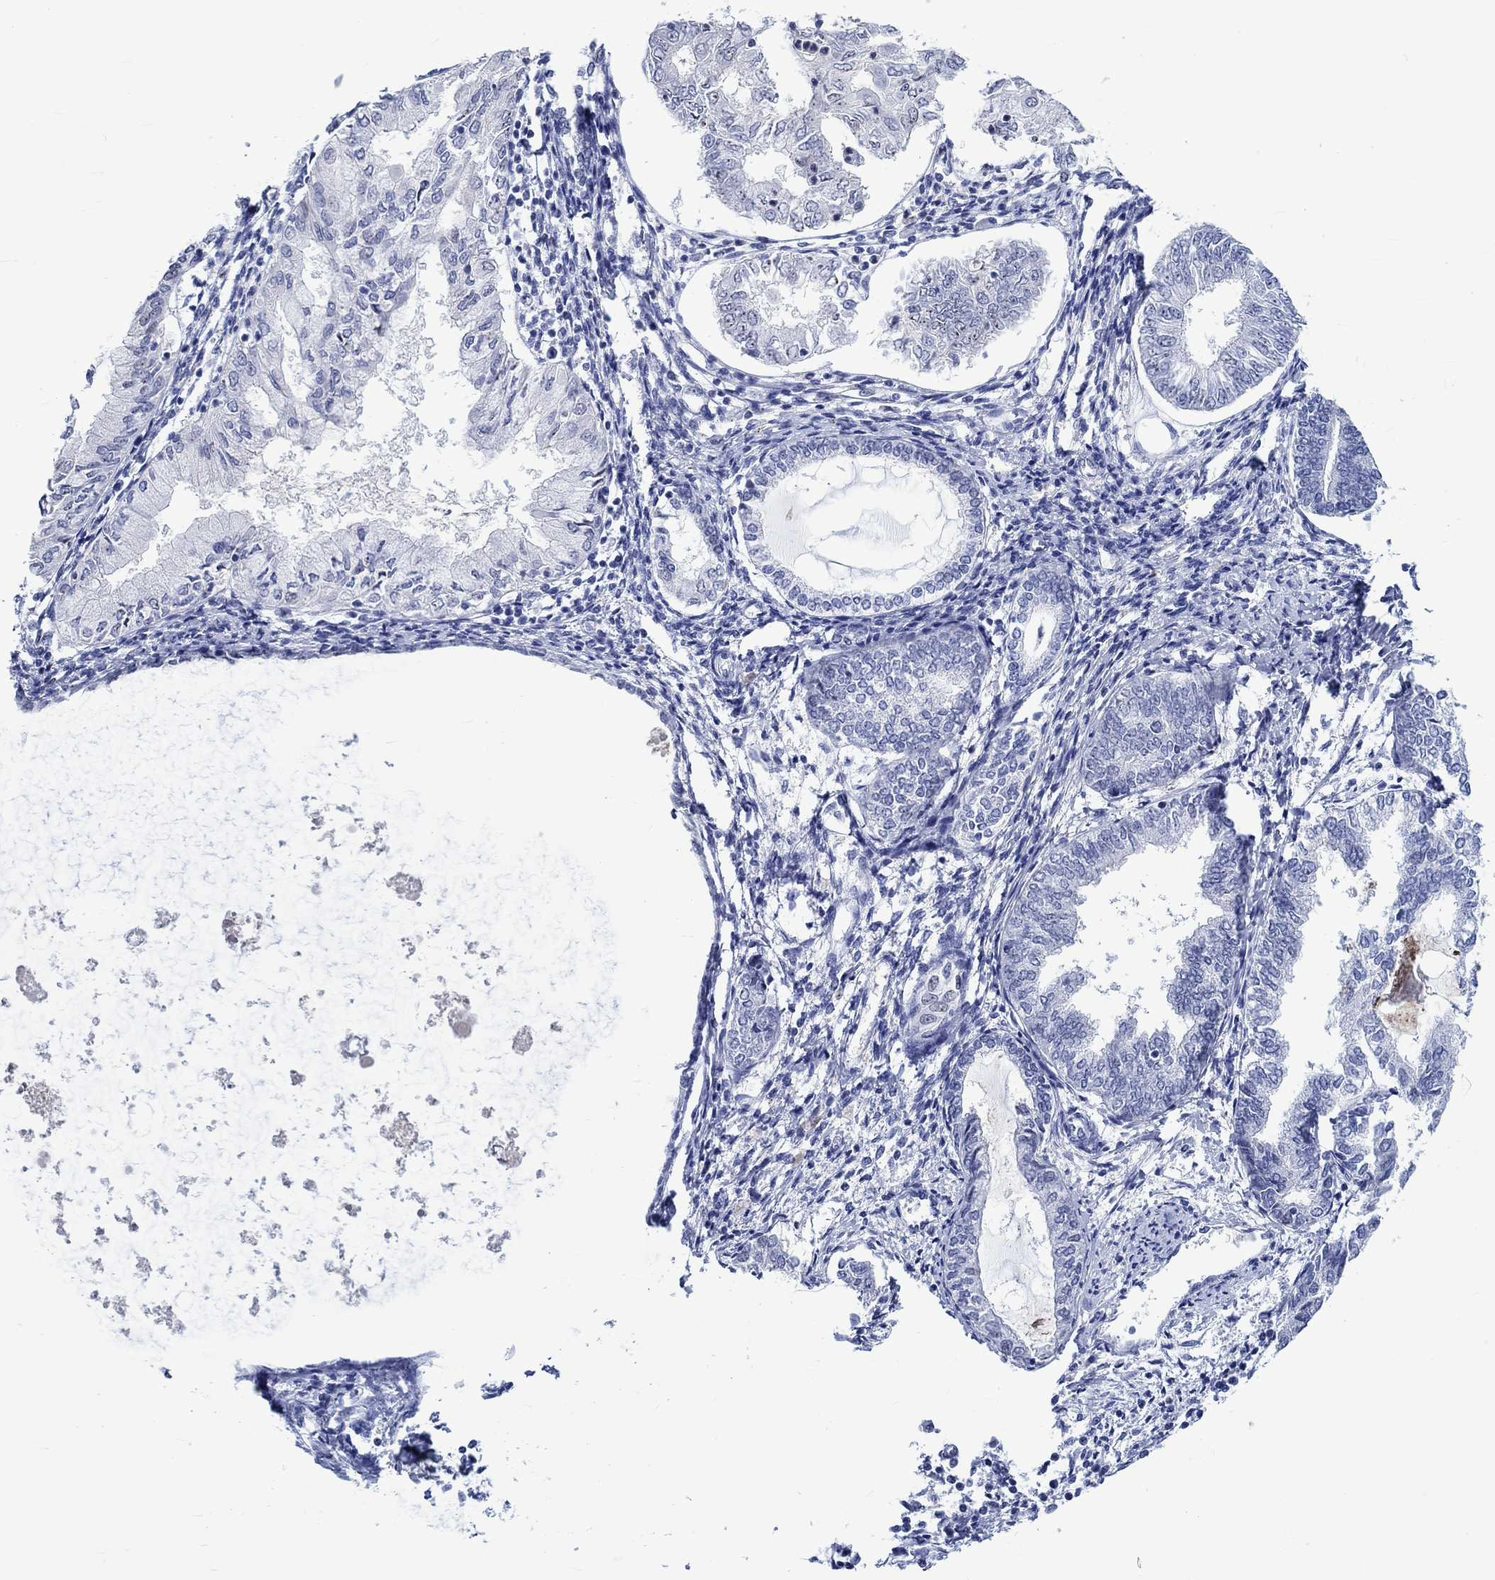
{"staining": {"intensity": "strong", "quantity": "25%-75%", "location": "nuclear"}, "tissue": "endometrial cancer", "cell_type": "Tumor cells", "image_type": "cancer", "snomed": [{"axis": "morphology", "description": "Adenocarcinoma, NOS"}, {"axis": "topography", "description": "Endometrium"}], "caption": "Immunohistochemistry (IHC) histopathology image of endometrial adenocarcinoma stained for a protein (brown), which demonstrates high levels of strong nuclear positivity in about 25%-75% of tumor cells.", "gene": "ZNF446", "patient": {"sex": "female", "age": 68}}